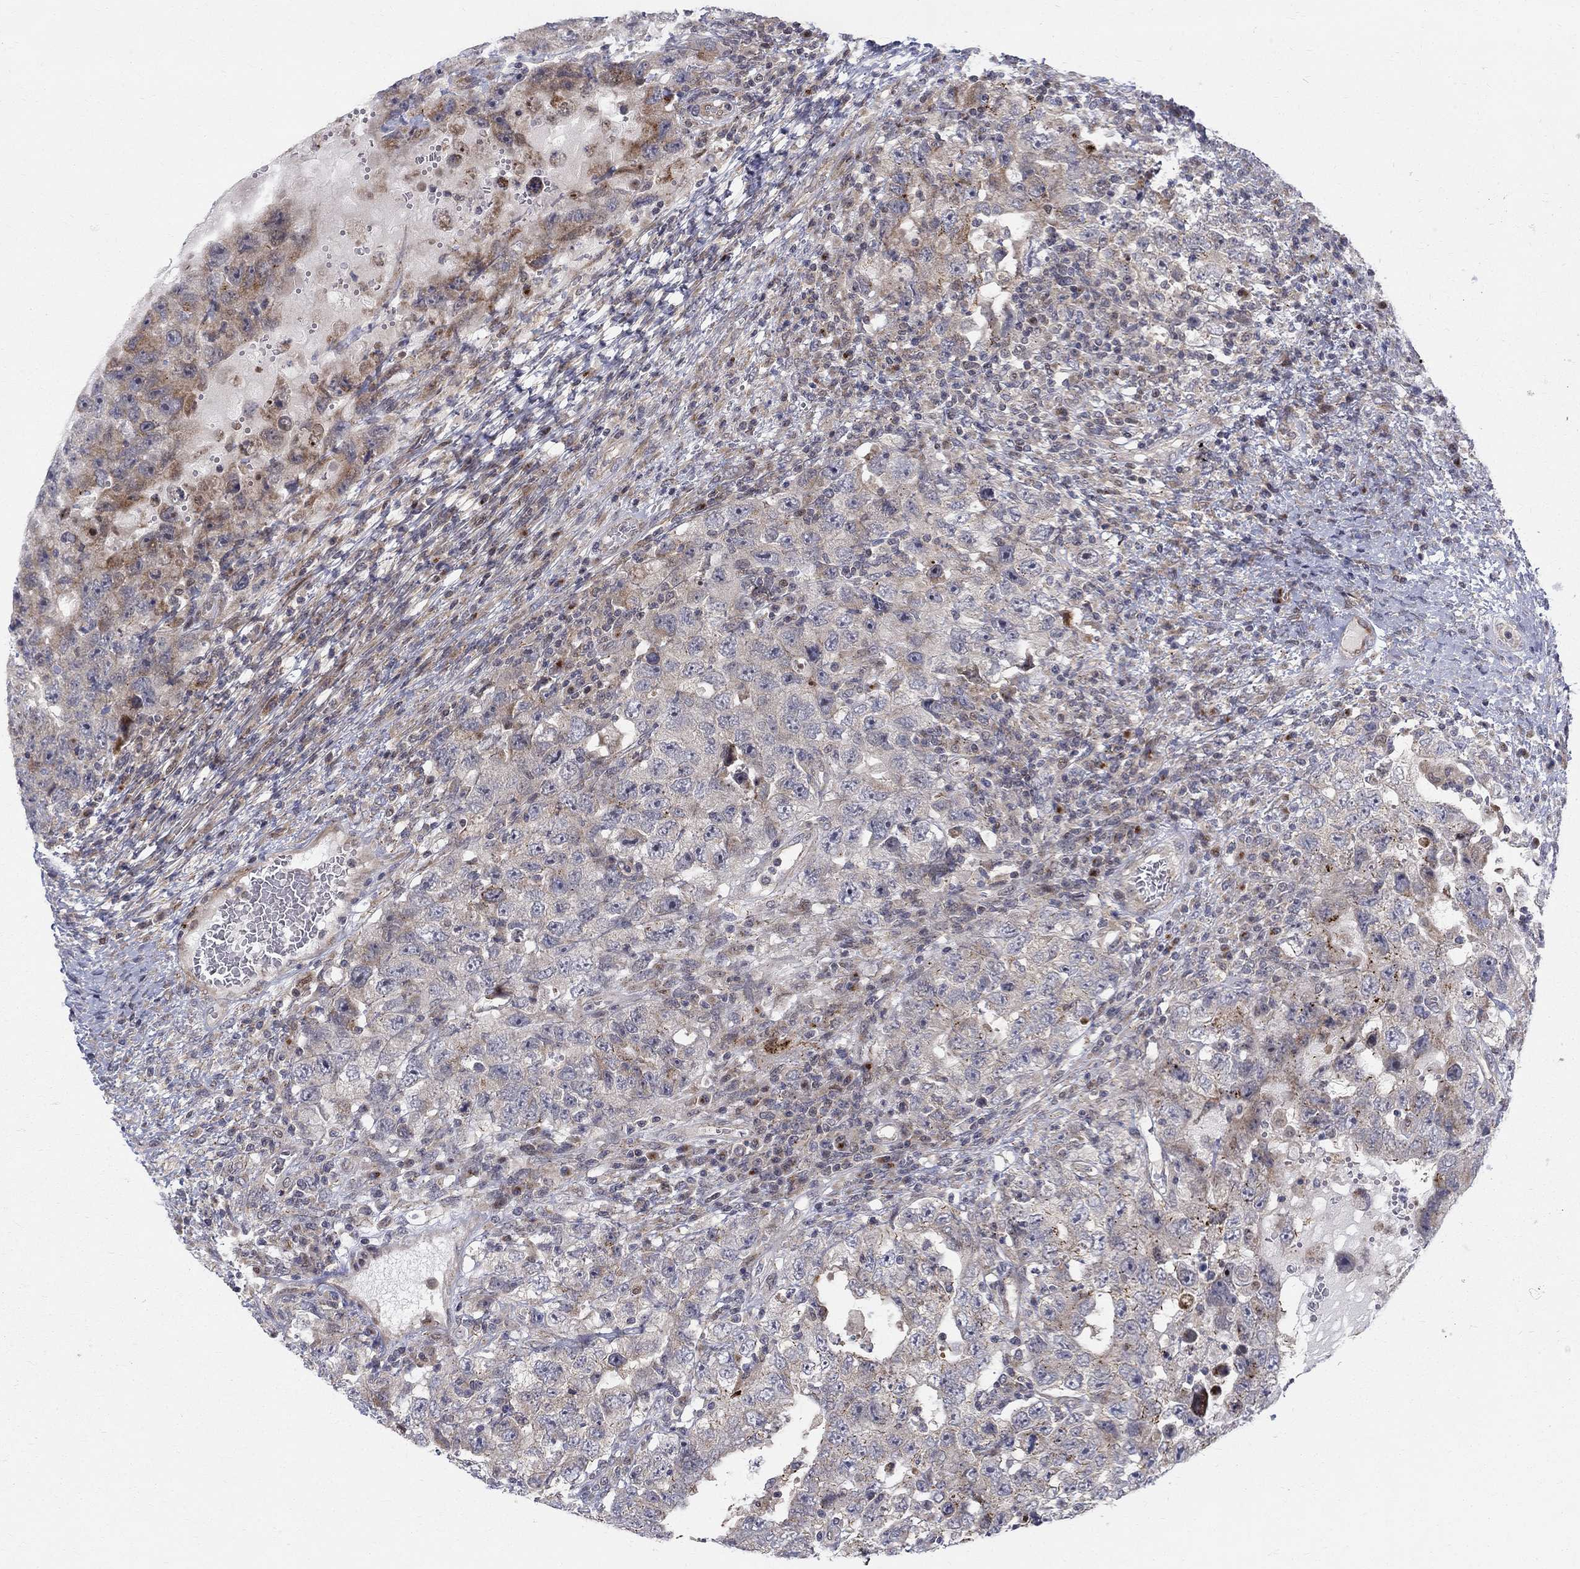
{"staining": {"intensity": "weak", "quantity": "<25%", "location": "cytoplasmic/membranous"}, "tissue": "testis cancer", "cell_type": "Tumor cells", "image_type": "cancer", "snomed": [{"axis": "morphology", "description": "Carcinoma, Embryonal, NOS"}, {"axis": "topography", "description": "Testis"}], "caption": "Immunohistochemical staining of embryonal carcinoma (testis) exhibits no significant positivity in tumor cells. (Immunohistochemistry, brightfield microscopy, high magnification).", "gene": "WDR19", "patient": {"sex": "male", "age": 26}}